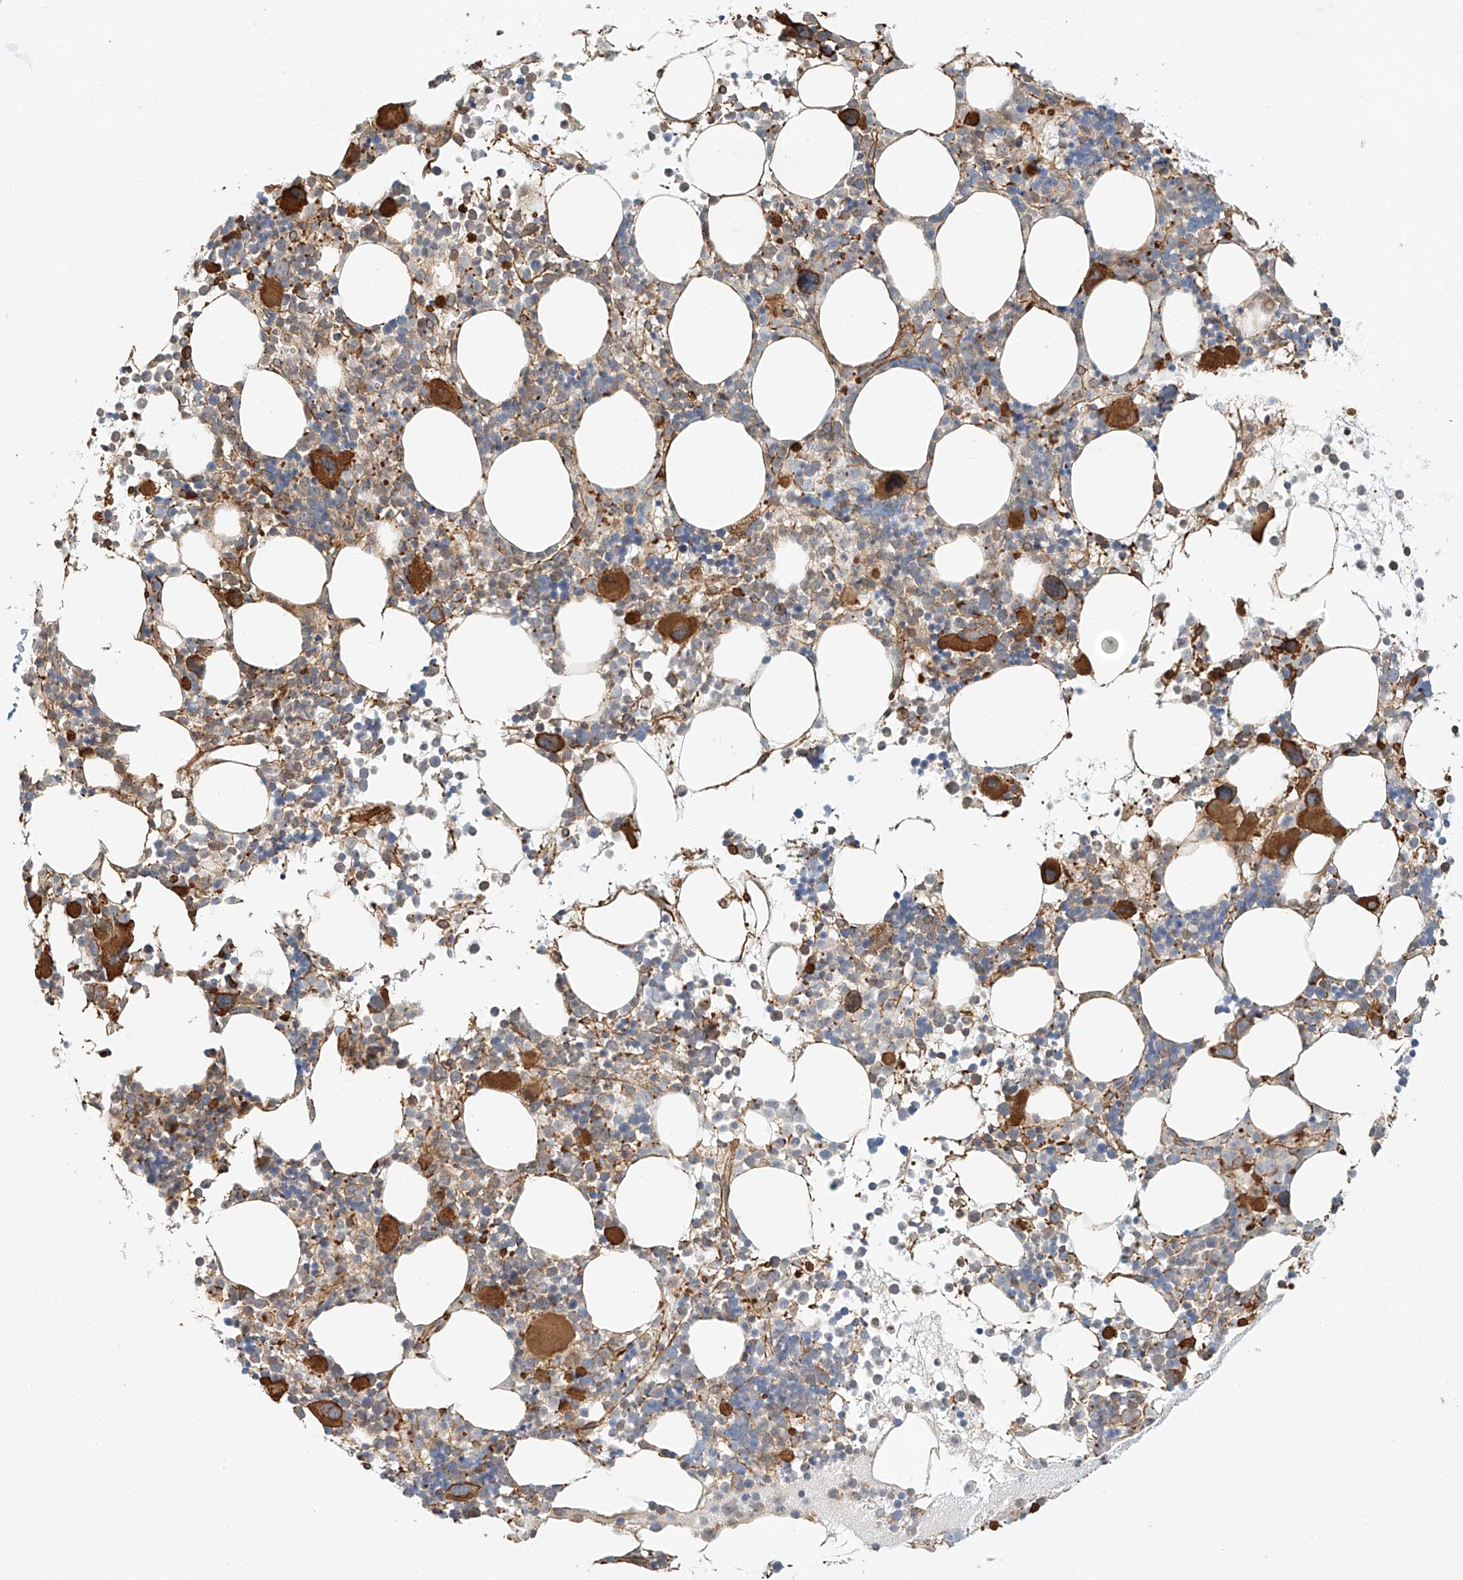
{"staining": {"intensity": "strong", "quantity": "<25%", "location": "cytoplasmic/membranous"}, "tissue": "bone marrow", "cell_type": "Hematopoietic cells", "image_type": "normal", "snomed": [{"axis": "morphology", "description": "Normal tissue, NOS"}, {"axis": "topography", "description": "Bone marrow"}], "caption": "Brown immunohistochemical staining in benign bone marrow shows strong cytoplasmic/membranous staining in approximately <25% of hematopoietic cells. (DAB (3,3'-diaminobenzidine) IHC, brown staining for protein, blue staining for nuclei).", "gene": "CSMD3", "patient": {"sex": "female", "age": 62}}